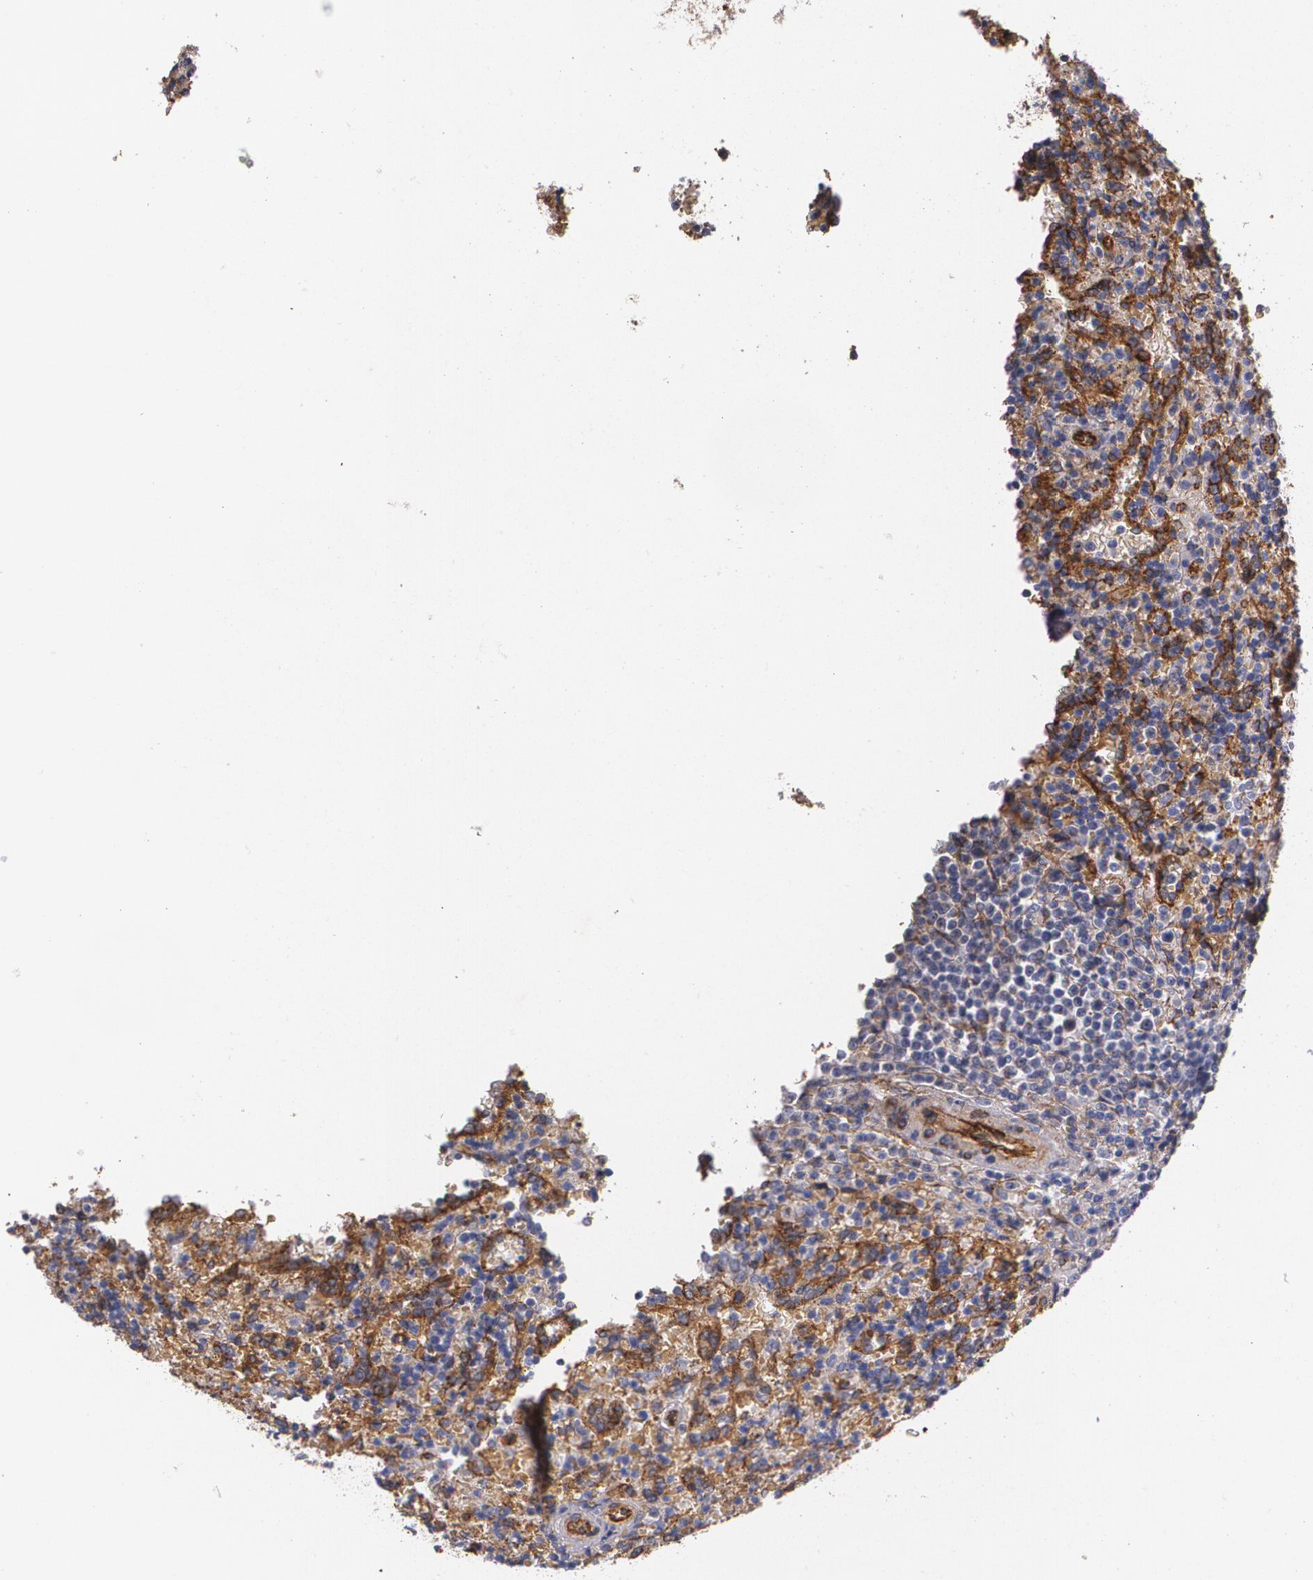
{"staining": {"intensity": "negative", "quantity": "none", "location": "none"}, "tissue": "lymphoma", "cell_type": "Tumor cells", "image_type": "cancer", "snomed": [{"axis": "morphology", "description": "Malignant lymphoma, non-Hodgkin's type, Low grade"}, {"axis": "topography", "description": "Spleen"}], "caption": "An IHC photomicrograph of lymphoma is shown. There is no staining in tumor cells of lymphoma.", "gene": "TJP1", "patient": {"sex": "male", "age": 67}}